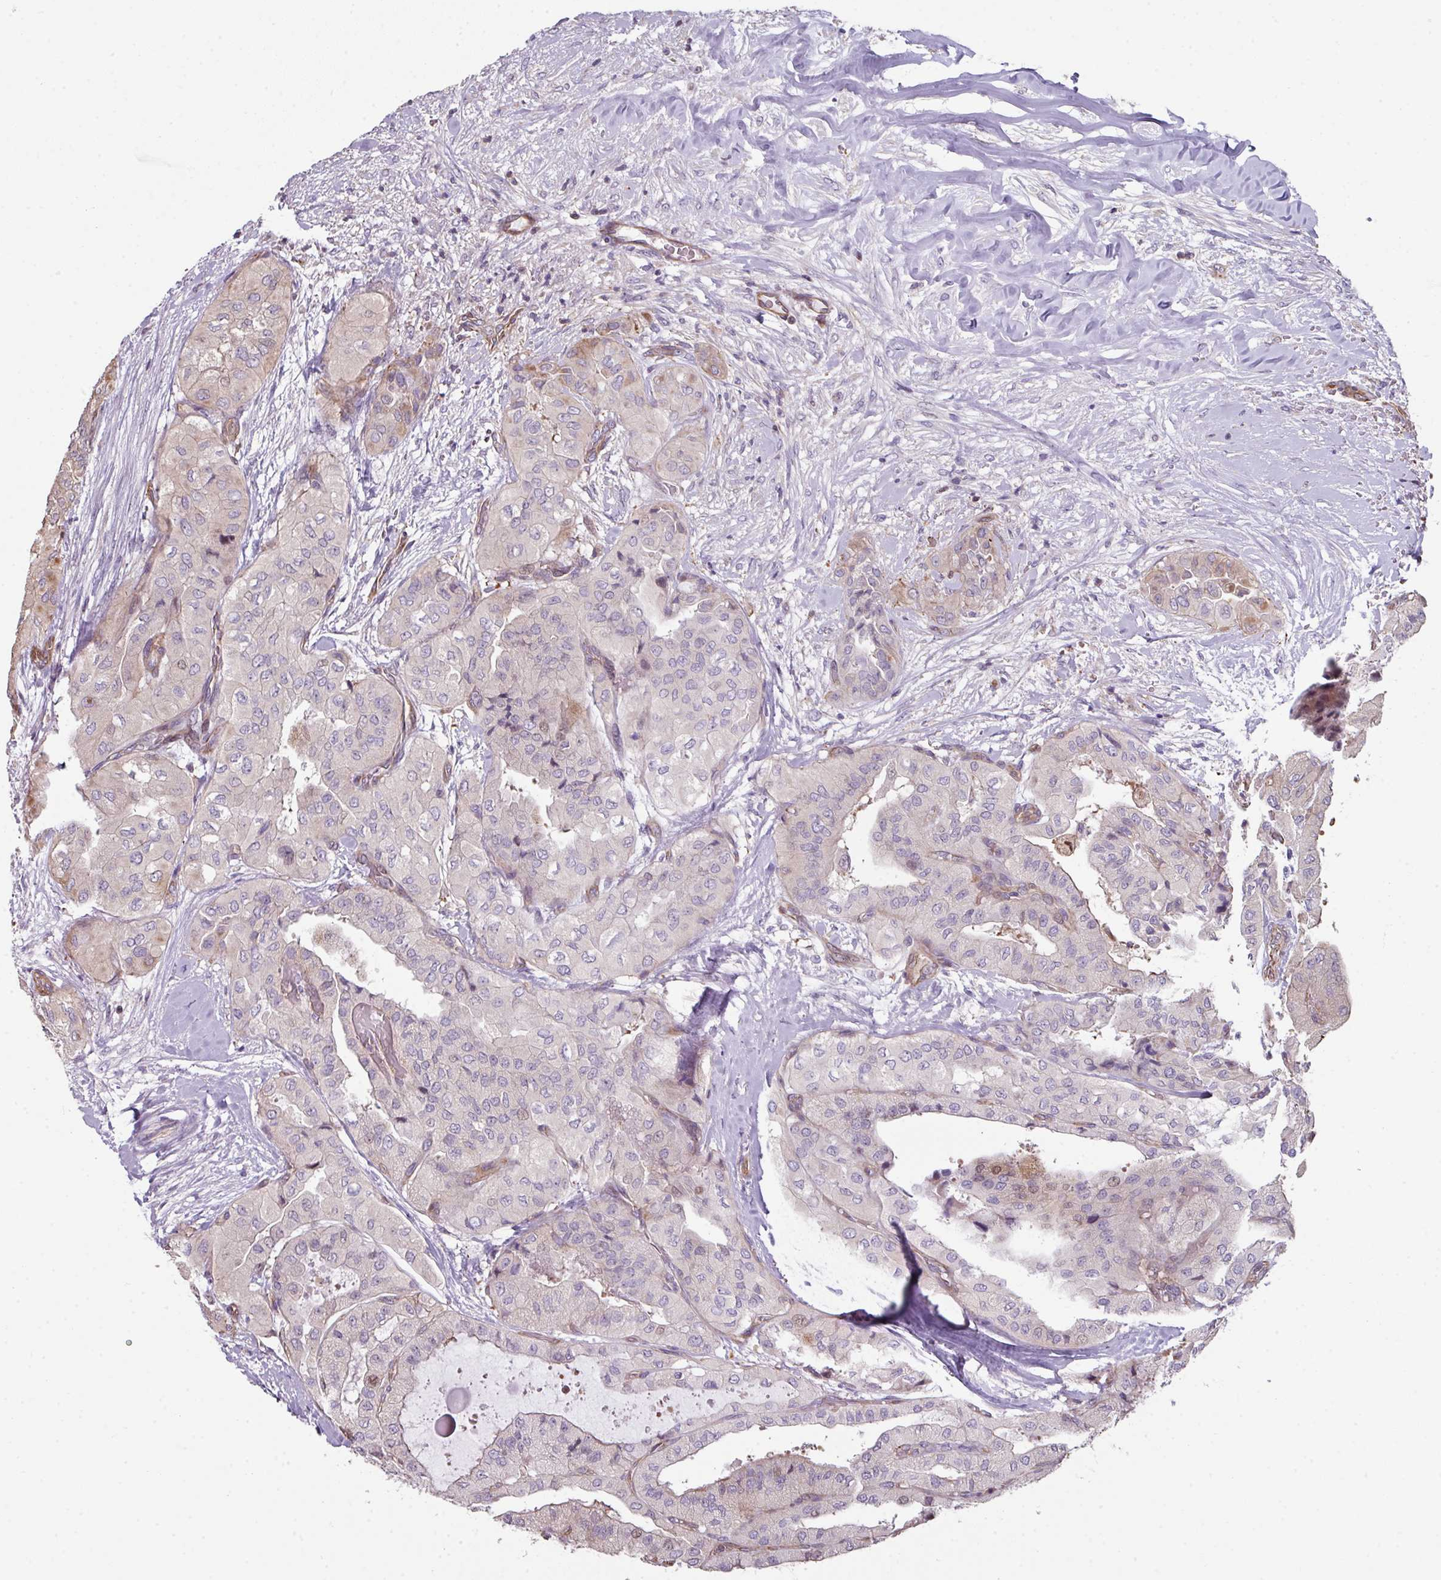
{"staining": {"intensity": "weak", "quantity": "25%-75%", "location": "cytoplasmic/membranous"}, "tissue": "thyroid cancer", "cell_type": "Tumor cells", "image_type": "cancer", "snomed": [{"axis": "morphology", "description": "Papillary adenocarcinoma, NOS"}, {"axis": "topography", "description": "Thyroid gland"}], "caption": "There is low levels of weak cytoplasmic/membranous expression in tumor cells of thyroid cancer (papillary adenocarcinoma), as demonstrated by immunohistochemical staining (brown color).", "gene": "ANO9", "patient": {"sex": "female", "age": 59}}